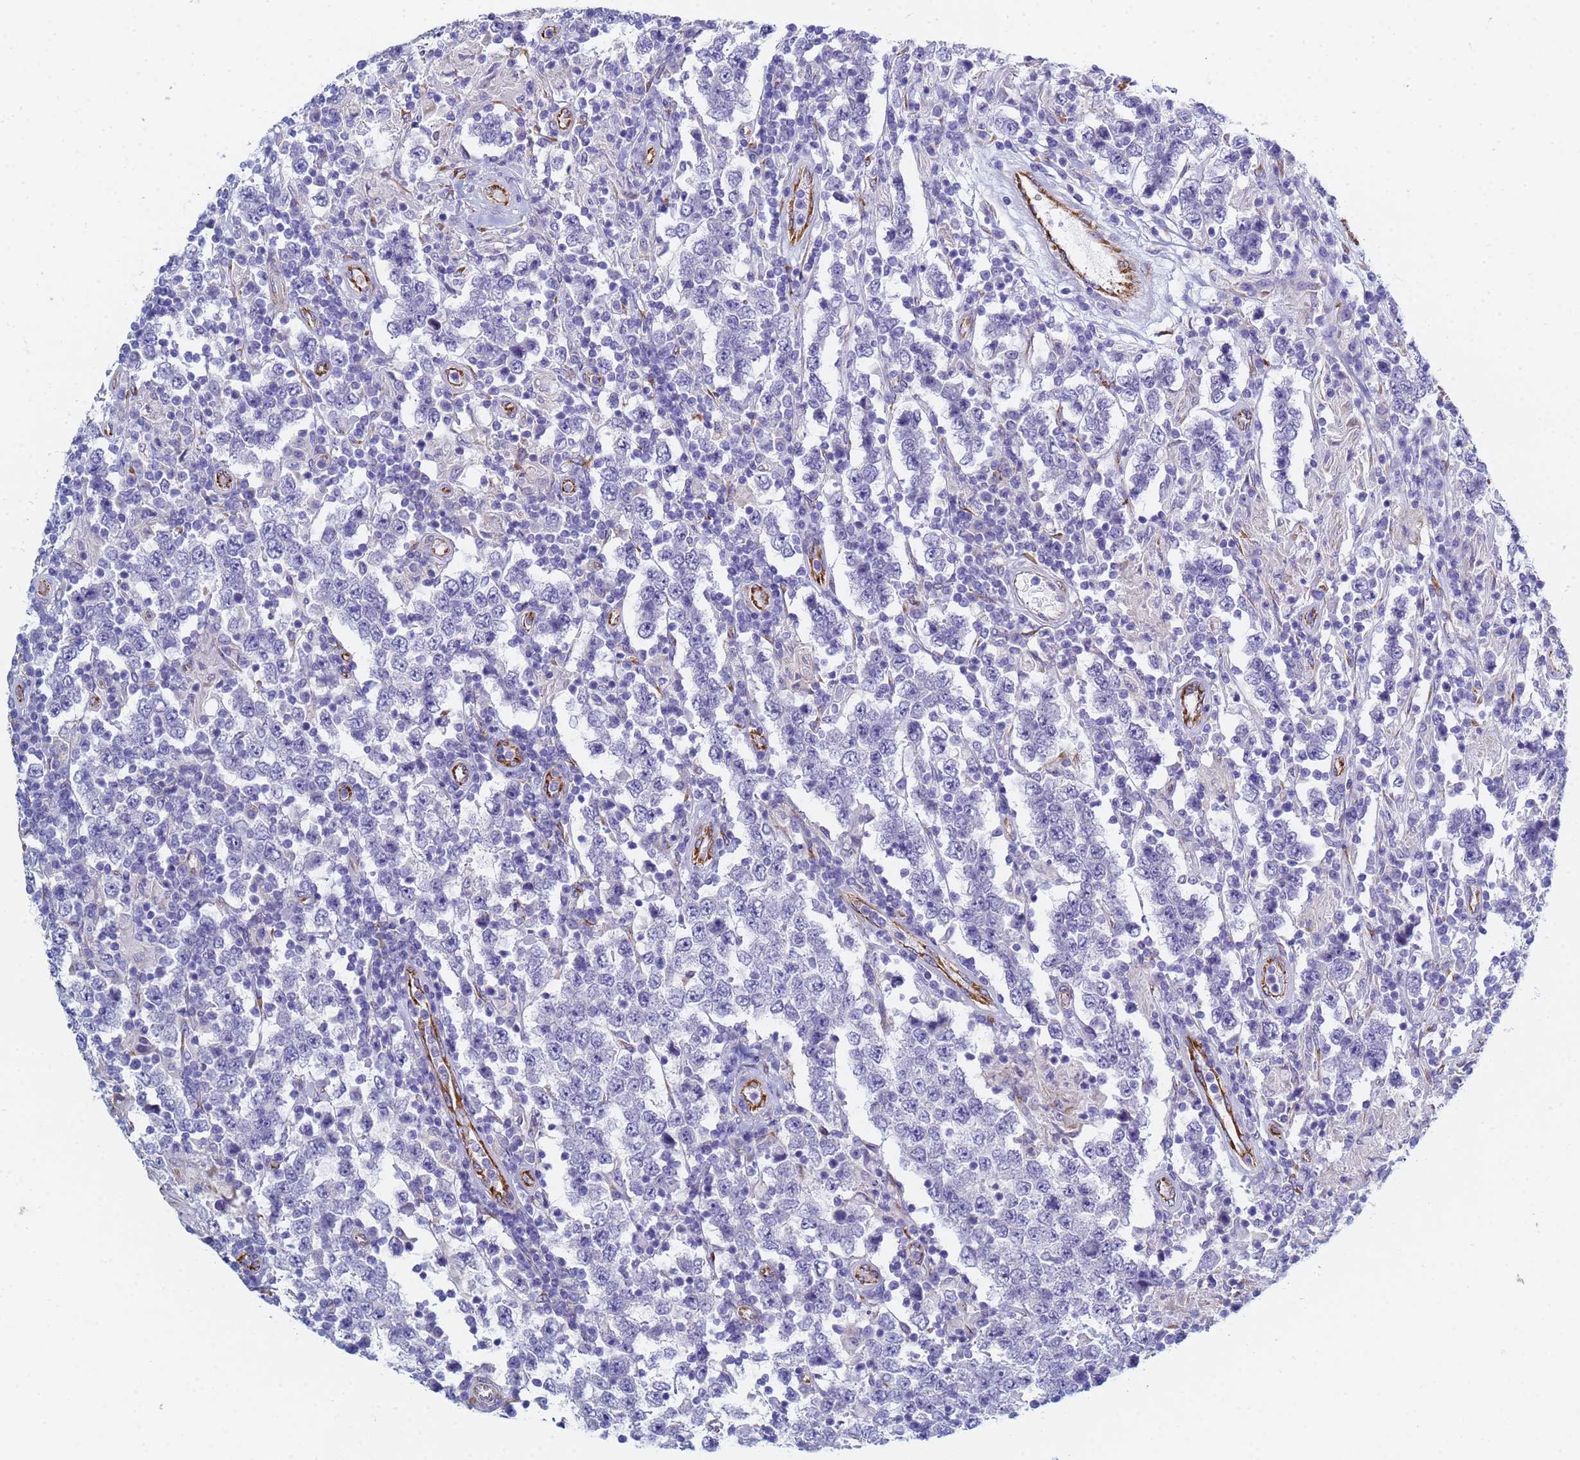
{"staining": {"intensity": "negative", "quantity": "none", "location": "none"}, "tissue": "testis cancer", "cell_type": "Tumor cells", "image_type": "cancer", "snomed": [{"axis": "morphology", "description": "Normal tissue, NOS"}, {"axis": "morphology", "description": "Urothelial carcinoma, High grade"}, {"axis": "morphology", "description": "Seminoma, NOS"}, {"axis": "morphology", "description": "Carcinoma, Embryonal, NOS"}, {"axis": "topography", "description": "Urinary bladder"}, {"axis": "topography", "description": "Testis"}], "caption": "An immunohistochemistry image of embryonal carcinoma (testis) is shown. There is no staining in tumor cells of embryonal carcinoma (testis).", "gene": "GDAP2", "patient": {"sex": "male", "age": 41}}